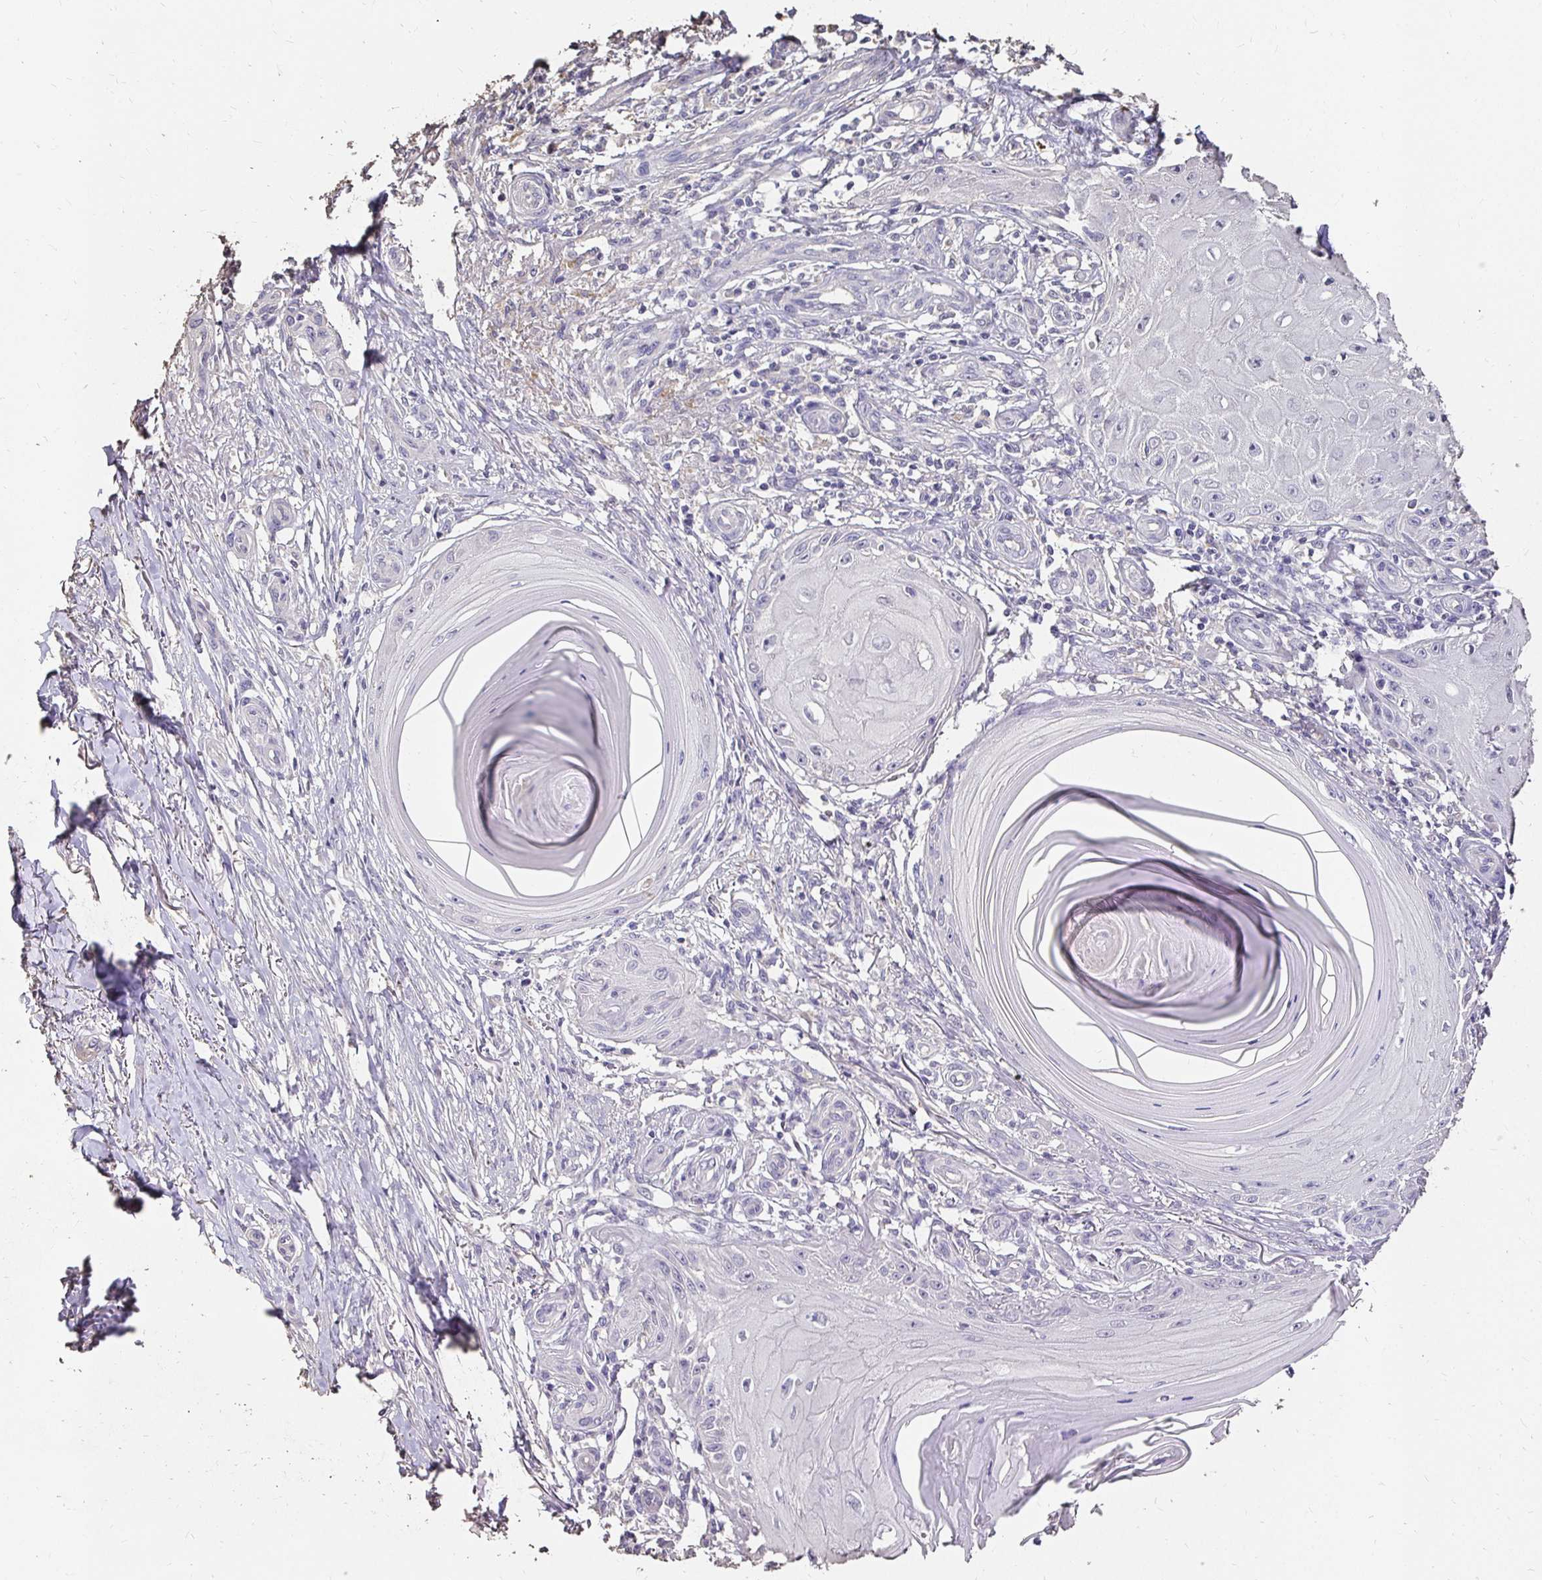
{"staining": {"intensity": "negative", "quantity": "none", "location": "none"}, "tissue": "skin cancer", "cell_type": "Tumor cells", "image_type": "cancer", "snomed": [{"axis": "morphology", "description": "Squamous cell carcinoma, NOS"}, {"axis": "topography", "description": "Skin"}], "caption": "This image is of skin cancer stained with immunohistochemistry (IHC) to label a protein in brown with the nuclei are counter-stained blue. There is no expression in tumor cells.", "gene": "UGT1A6", "patient": {"sex": "female", "age": 77}}